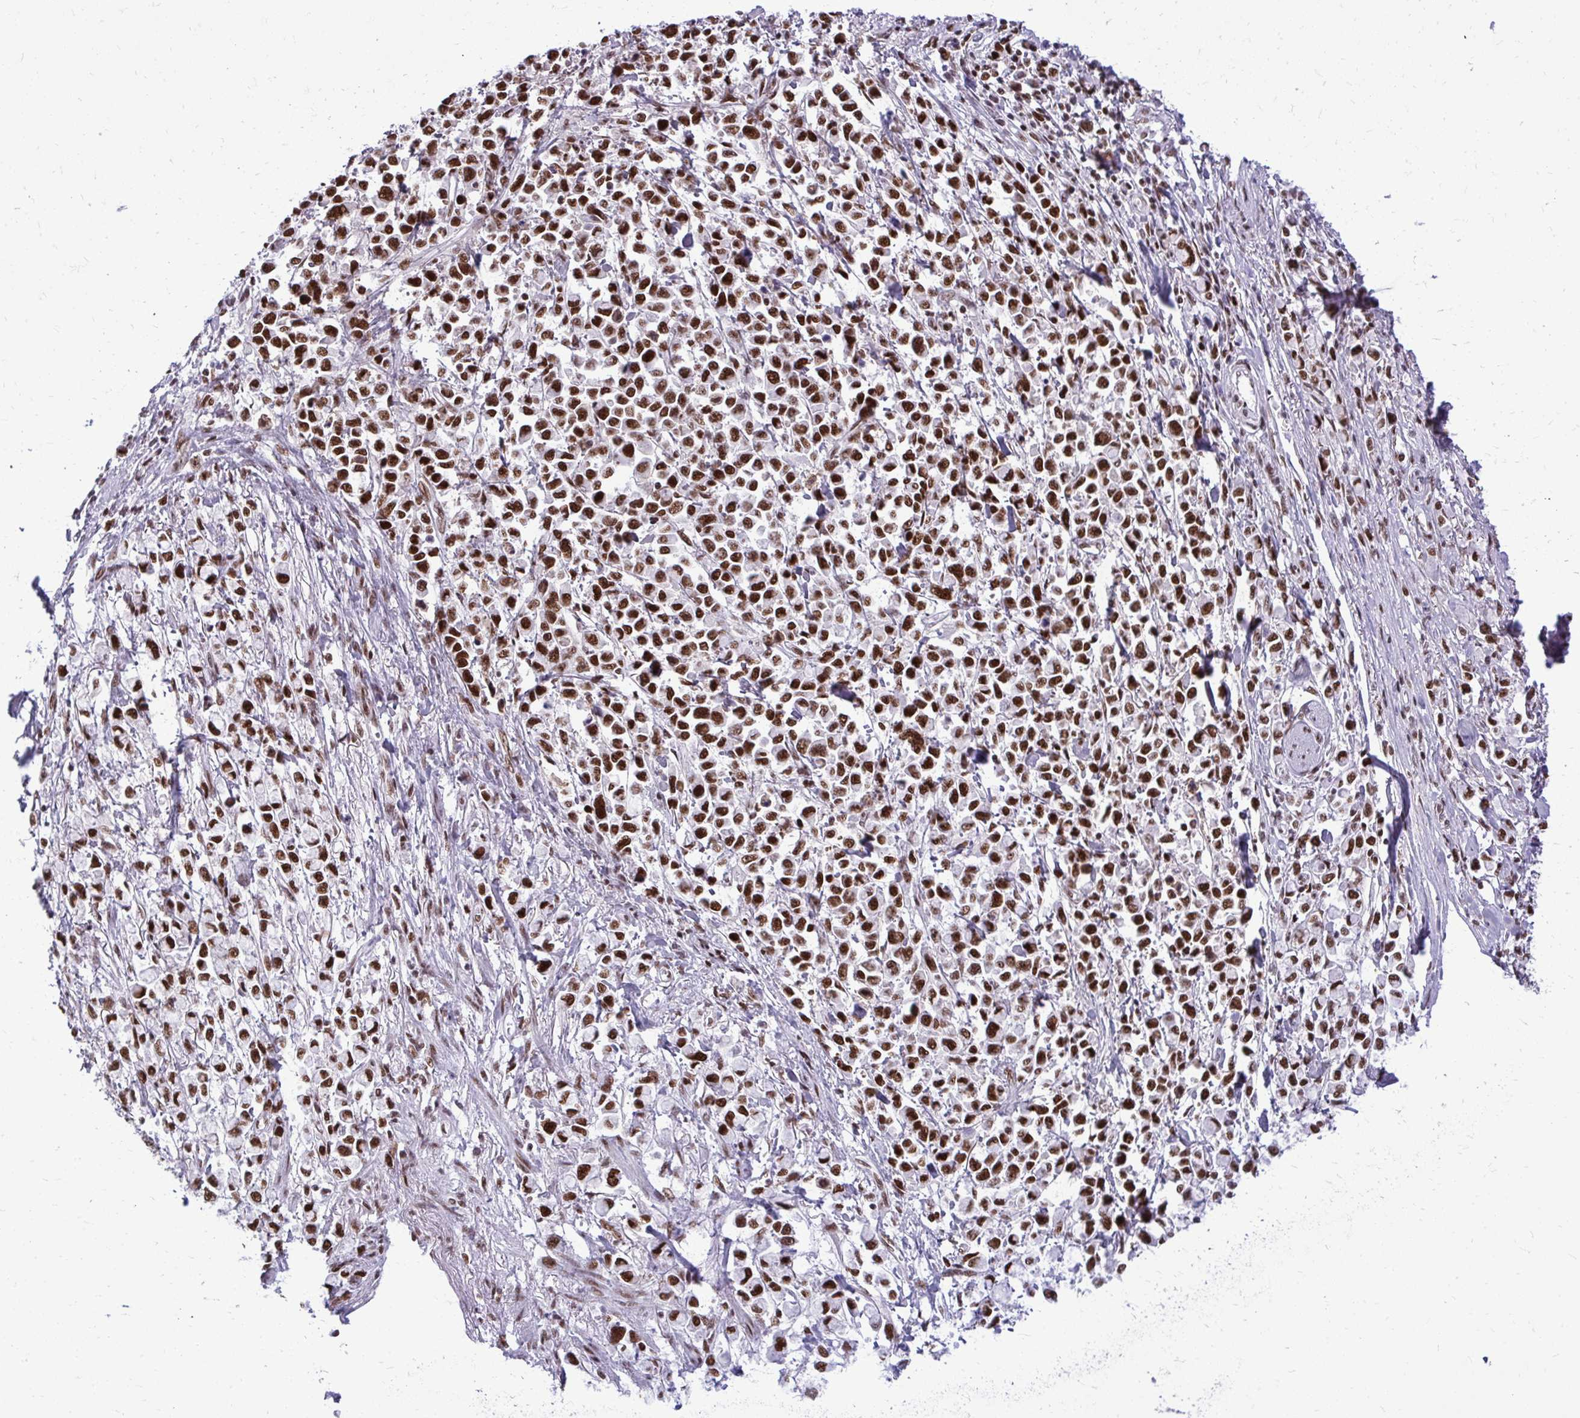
{"staining": {"intensity": "strong", "quantity": ">75%", "location": "nuclear"}, "tissue": "stomach cancer", "cell_type": "Tumor cells", "image_type": "cancer", "snomed": [{"axis": "morphology", "description": "Adenocarcinoma, NOS"}, {"axis": "topography", "description": "Stomach"}], "caption": "Immunohistochemical staining of human stomach adenocarcinoma displays strong nuclear protein expression in about >75% of tumor cells. The protein is stained brown, and the nuclei are stained in blue (DAB IHC with brightfield microscopy, high magnification).", "gene": "CDYL", "patient": {"sex": "female", "age": 81}}